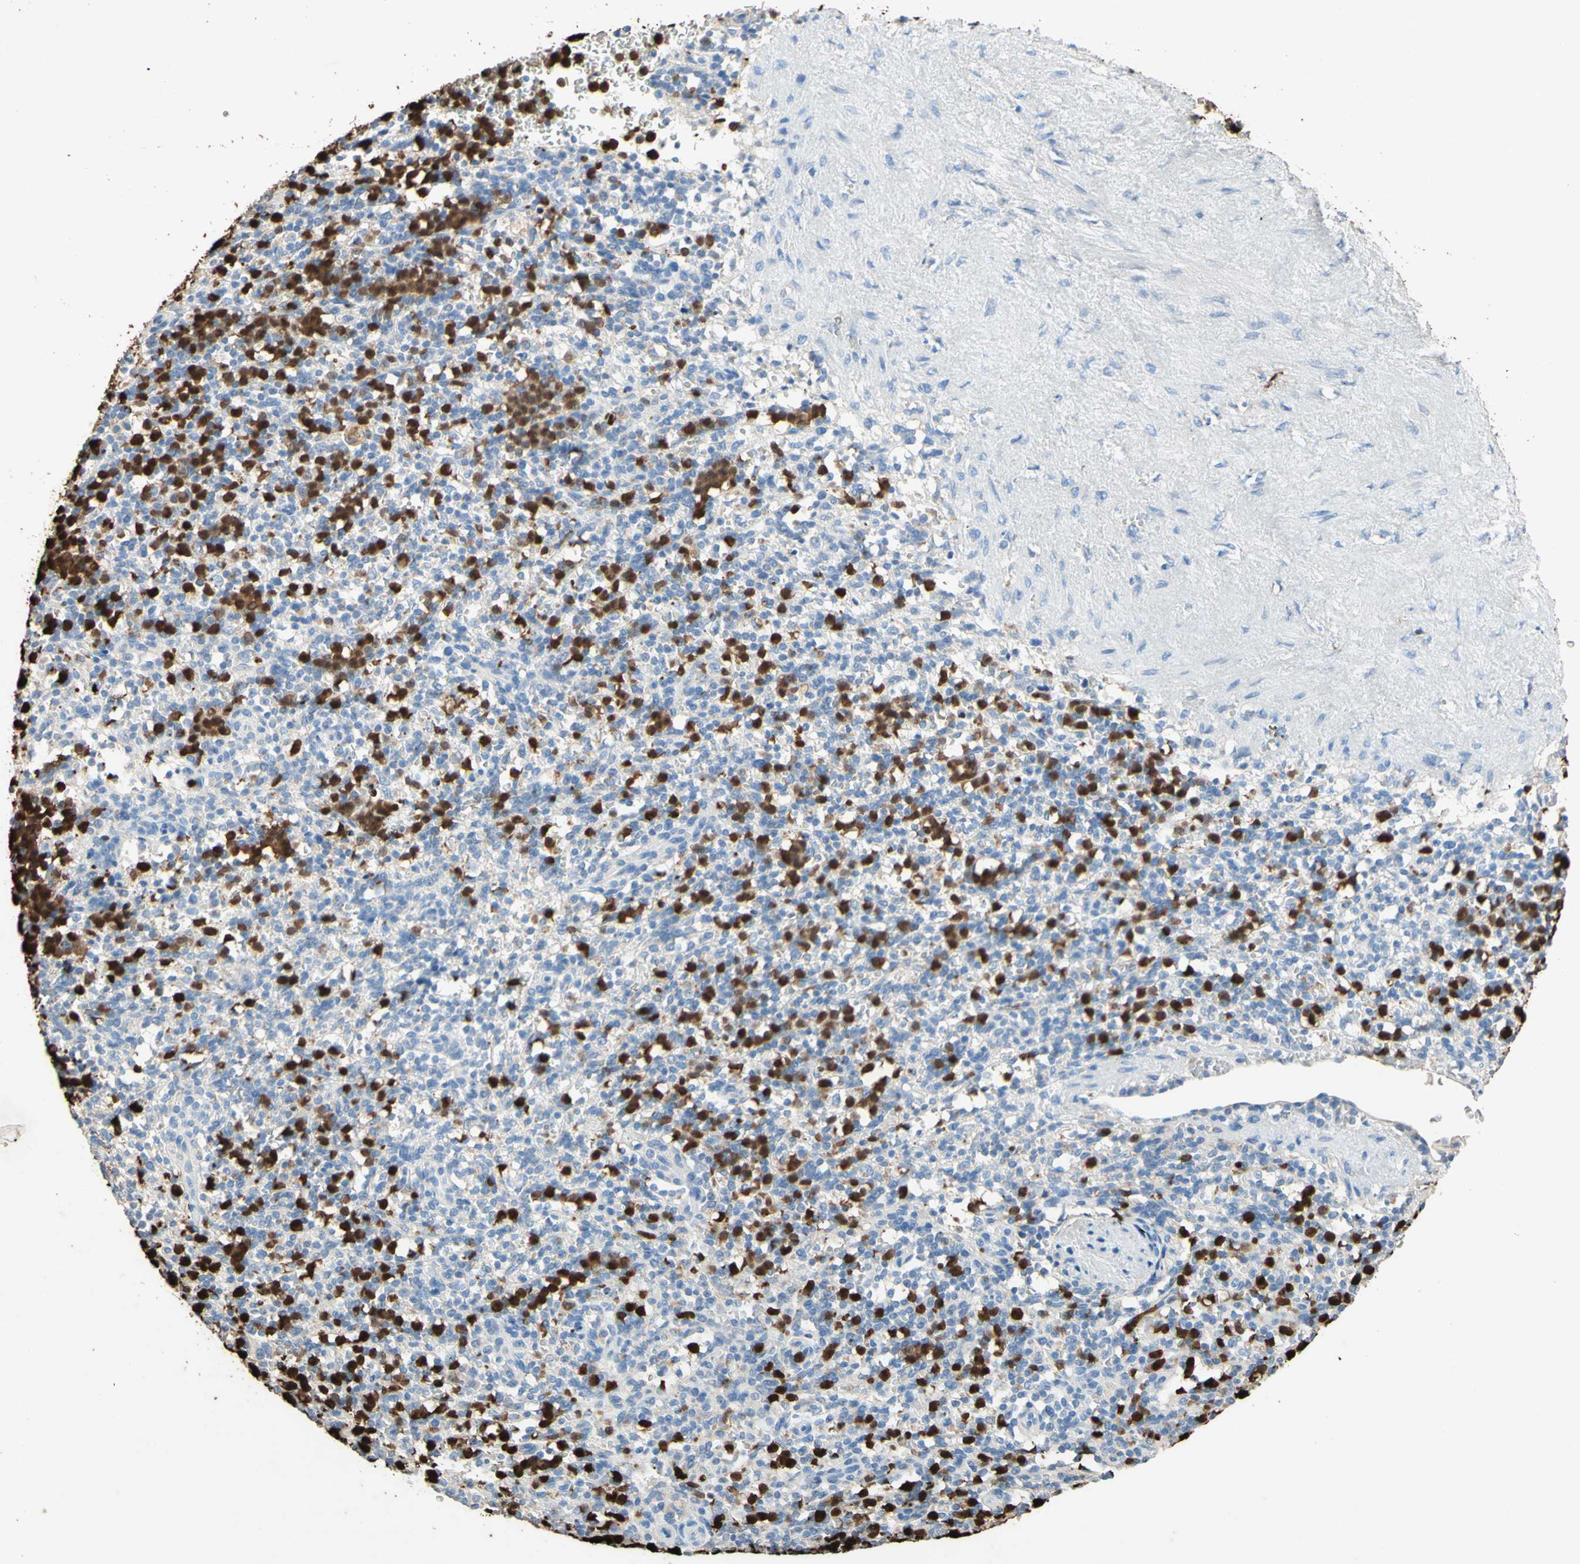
{"staining": {"intensity": "strong", "quantity": "25%-75%", "location": "nuclear"}, "tissue": "spleen", "cell_type": "Cells in red pulp", "image_type": "normal", "snomed": [{"axis": "morphology", "description": "Normal tissue, NOS"}, {"axis": "topography", "description": "Spleen"}], "caption": "Human spleen stained with a brown dye reveals strong nuclear positive expression in approximately 25%-75% of cells in red pulp.", "gene": "NFKBIZ", "patient": {"sex": "female", "age": 74}}